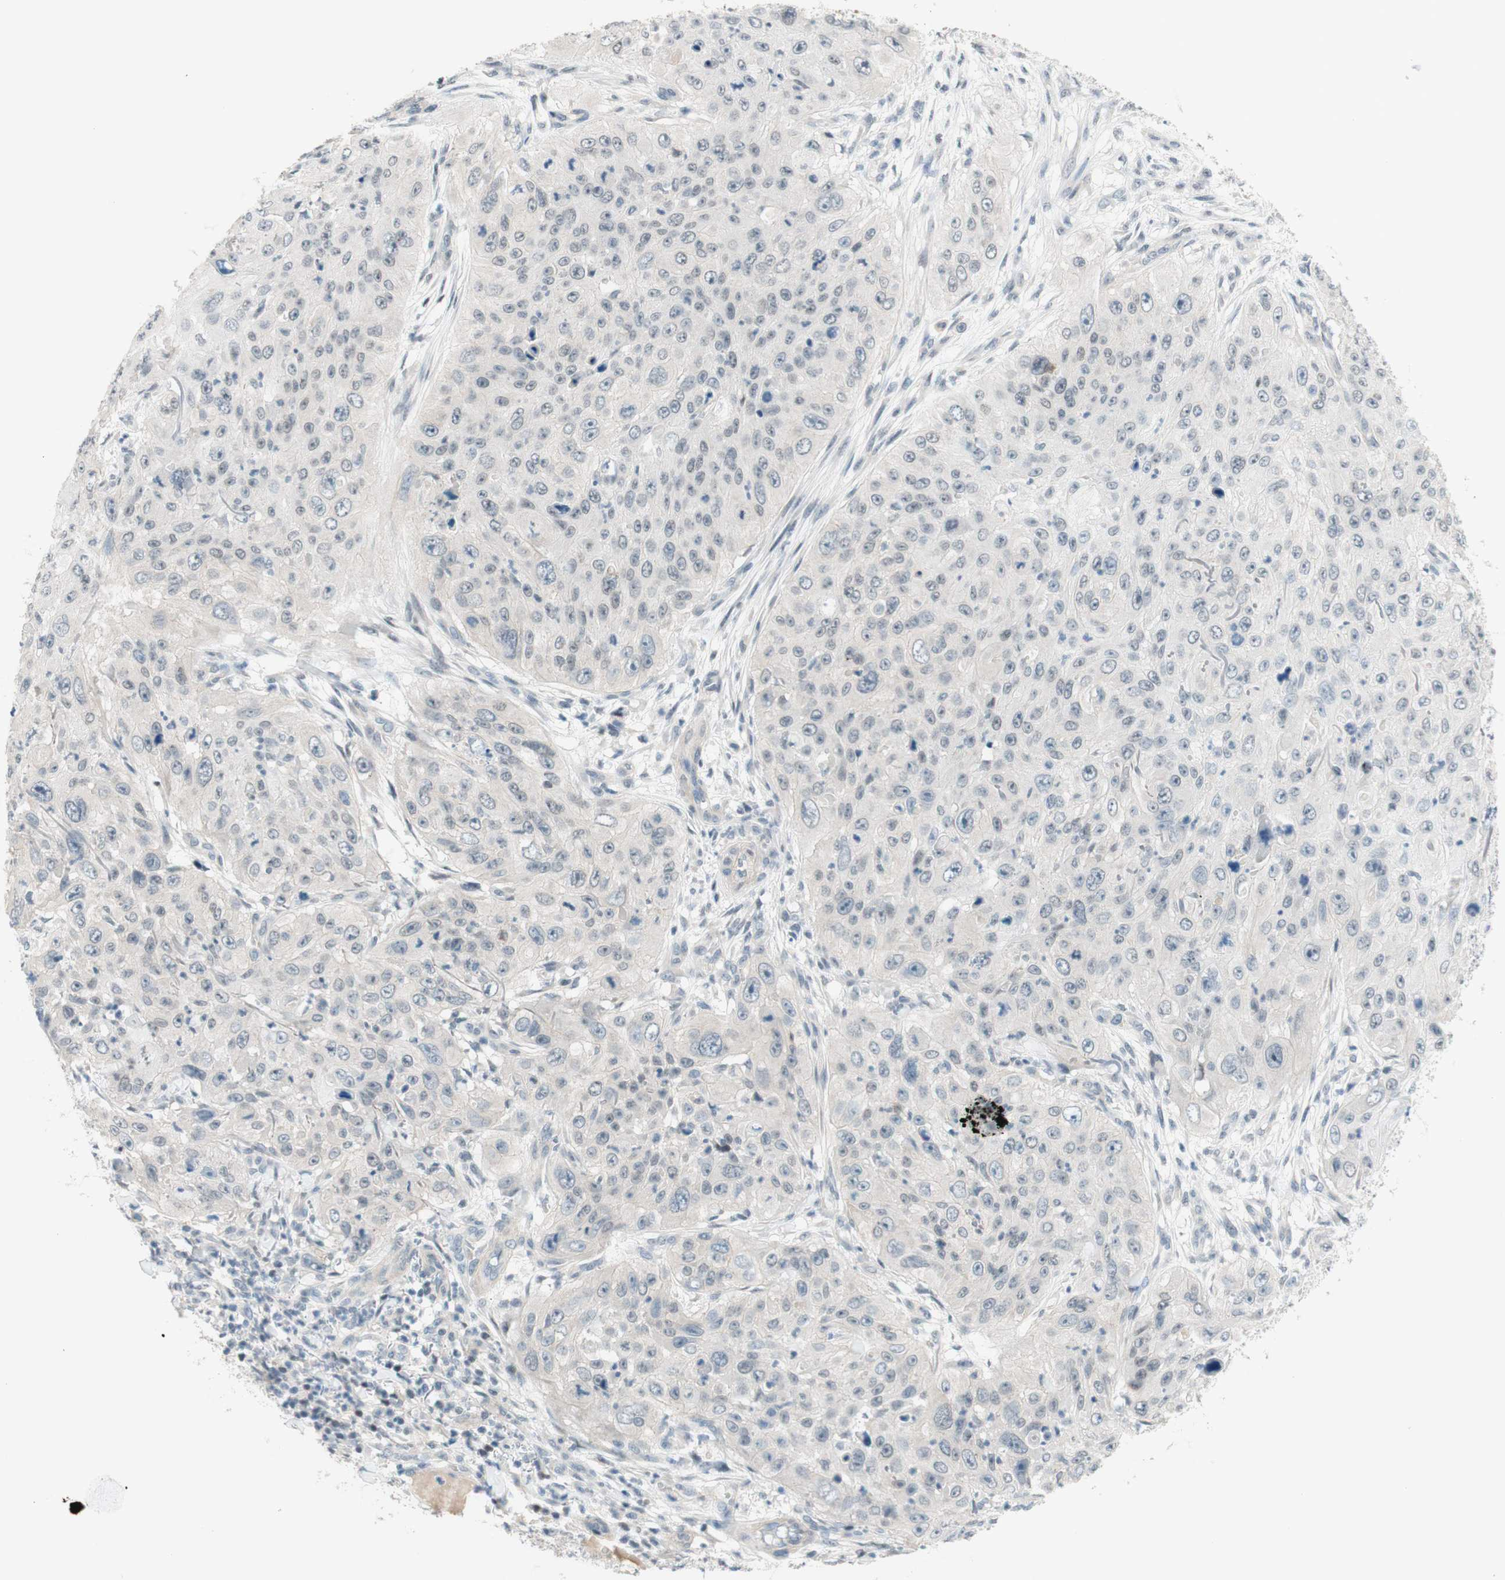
{"staining": {"intensity": "negative", "quantity": "none", "location": "none"}, "tissue": "skin cancer", "cell_type": "Tumor cells", "image_type": "cancer", "snomed": [{"axis": "morphology", "description": "Squamous cell carcinoma, NOS"}, {"axis": "topography", "description": "Skin"}], "caption": "High magnification brightfield microscopy of skin squamous cell carcinoma stained with DAB (brown) and counterstained with hematoxylin (blue): tumor cells show no significant staining.", "gene": "JPH1", "patient": {"sex": "female", "age": 80}}